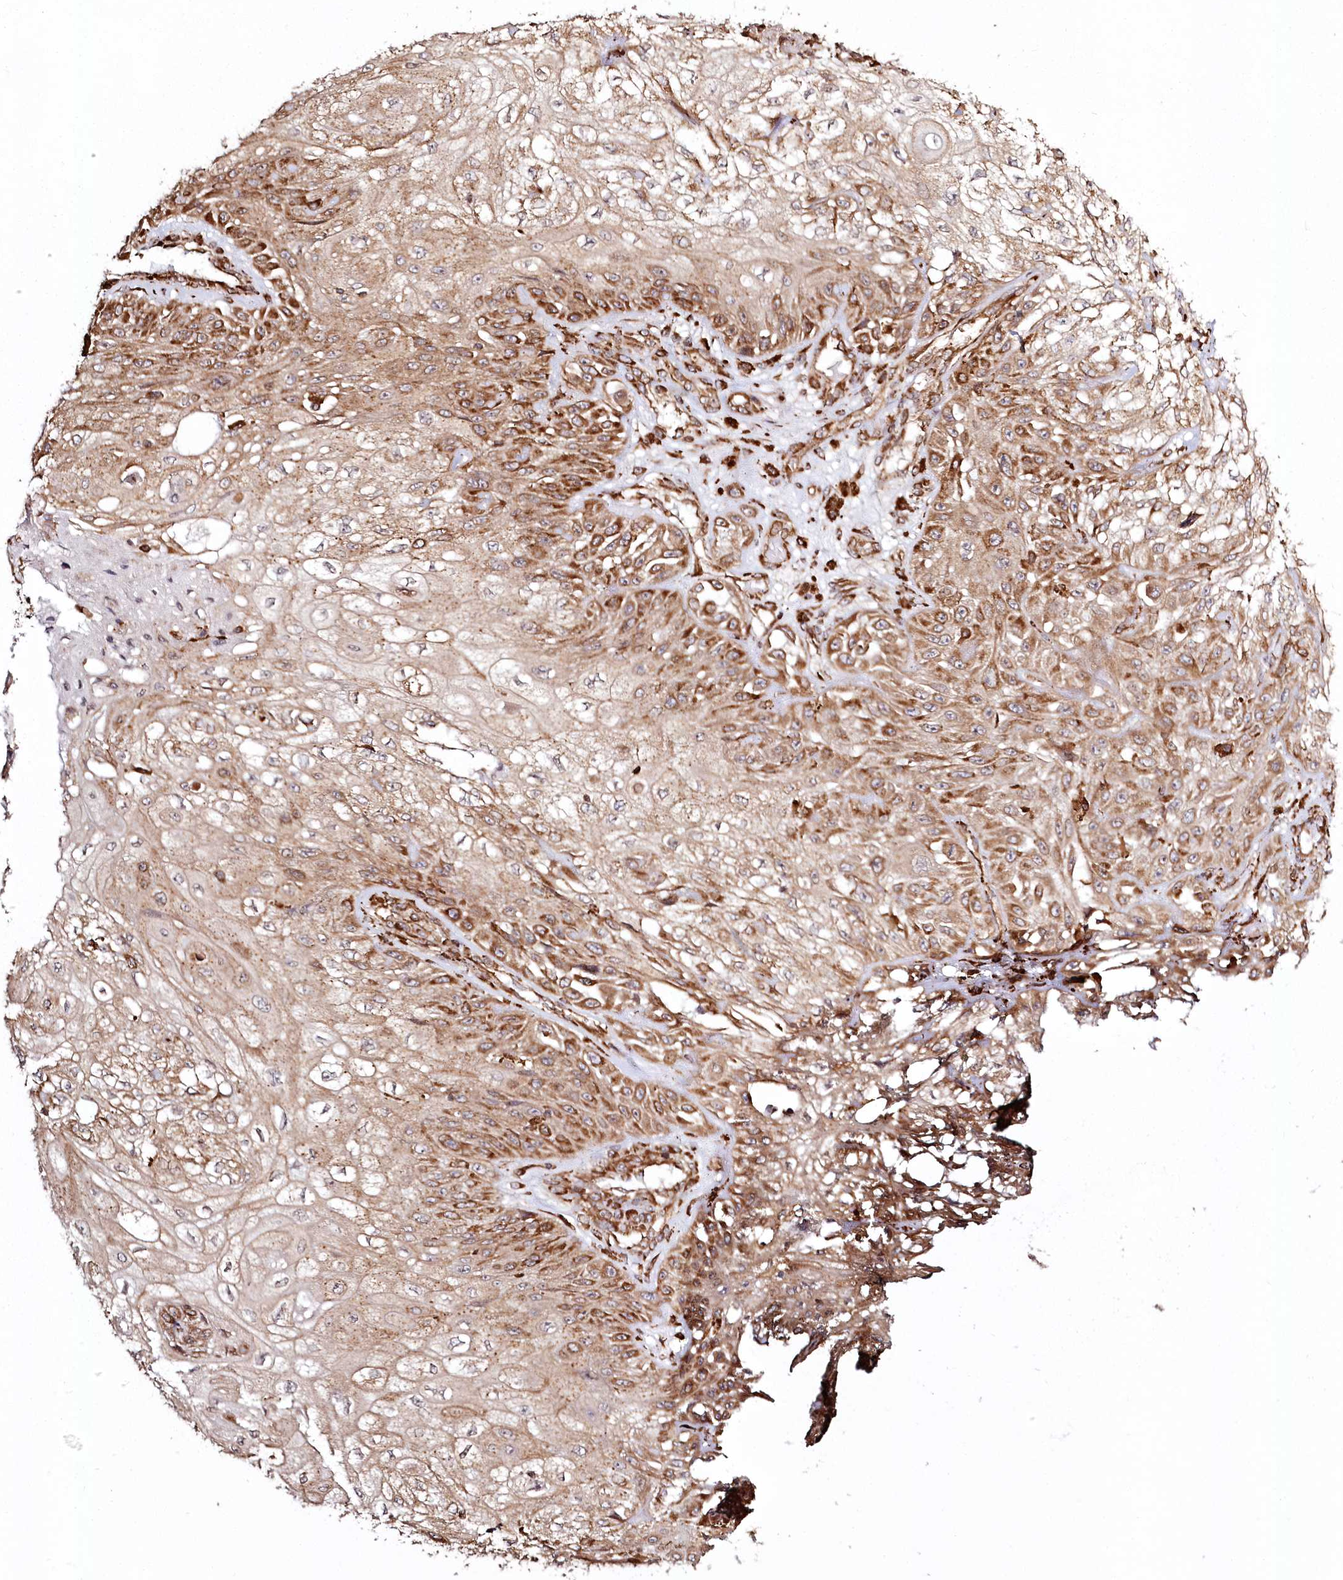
{"staining": {"intensity": "moderate", "quantity": ">75%", "location": "cytoplasmic/membranous"}, "tissue": "skin cancer", "cell_type": "Tumor cells", "image_type": "cancer", "snomed": [{"axis": "morphology", "description": "Squamous cell carcinoma, NOS"}, {"axis": "morphology", "description": "Squamous cell carcinoma, metastatic, NOS"}, {"axis": "topography", "description": "Skin"}, {"axis": "topography", "description": "Lymph node"}], "caption": "Protein expression analysis of skin cancer exhibits moderate cytoplasmic/membranous positivity in about >75% of tumor cells.", "gene": "FAM13A", "patient": {"sex": "male", "age": 75}}